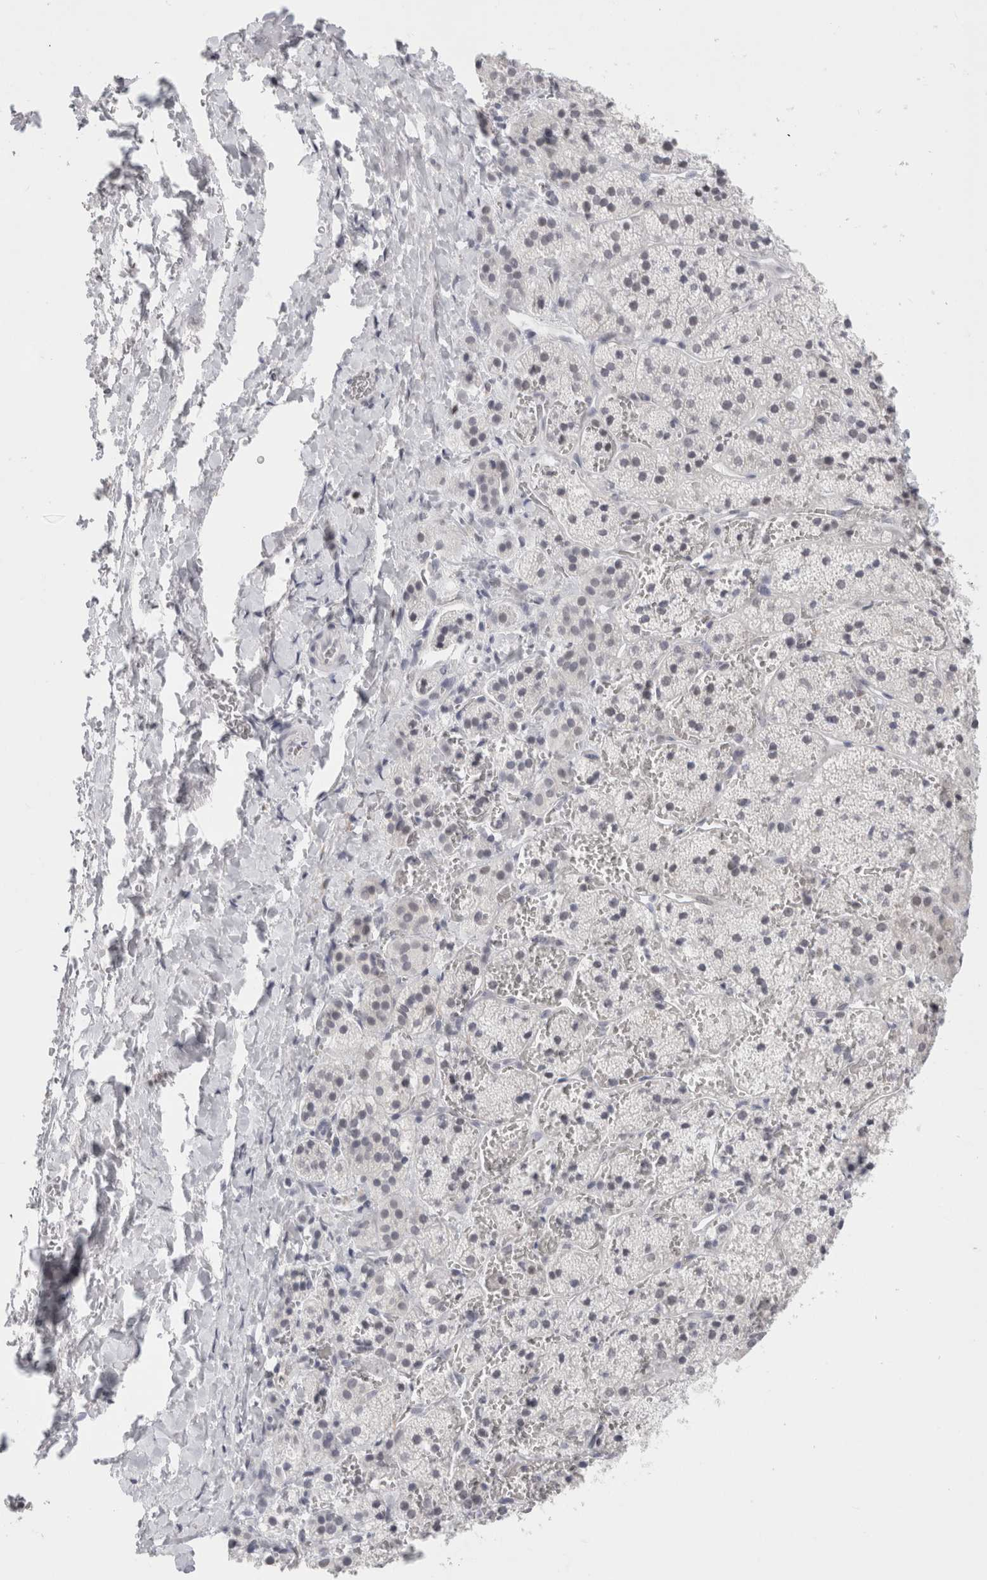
{"staining": {"intensity": "negative", "quantity": "none", "location": "none"}, "tissue": "adrenal gland", "cell_type": "Glandular cells", "image_type": "normal", "snomed": [{"axis": "morphology", "description": "Normal tissue, NOS"}, {"axis": "topography", "description": "Adrenal gland"}], "caption": "This is an immunohistochemistry histopathology image of normal human adrenal gland. There is no staining in glandular cells.", "gene": "SMARCC1", "patient": {"sex": "female", "age": 44}}